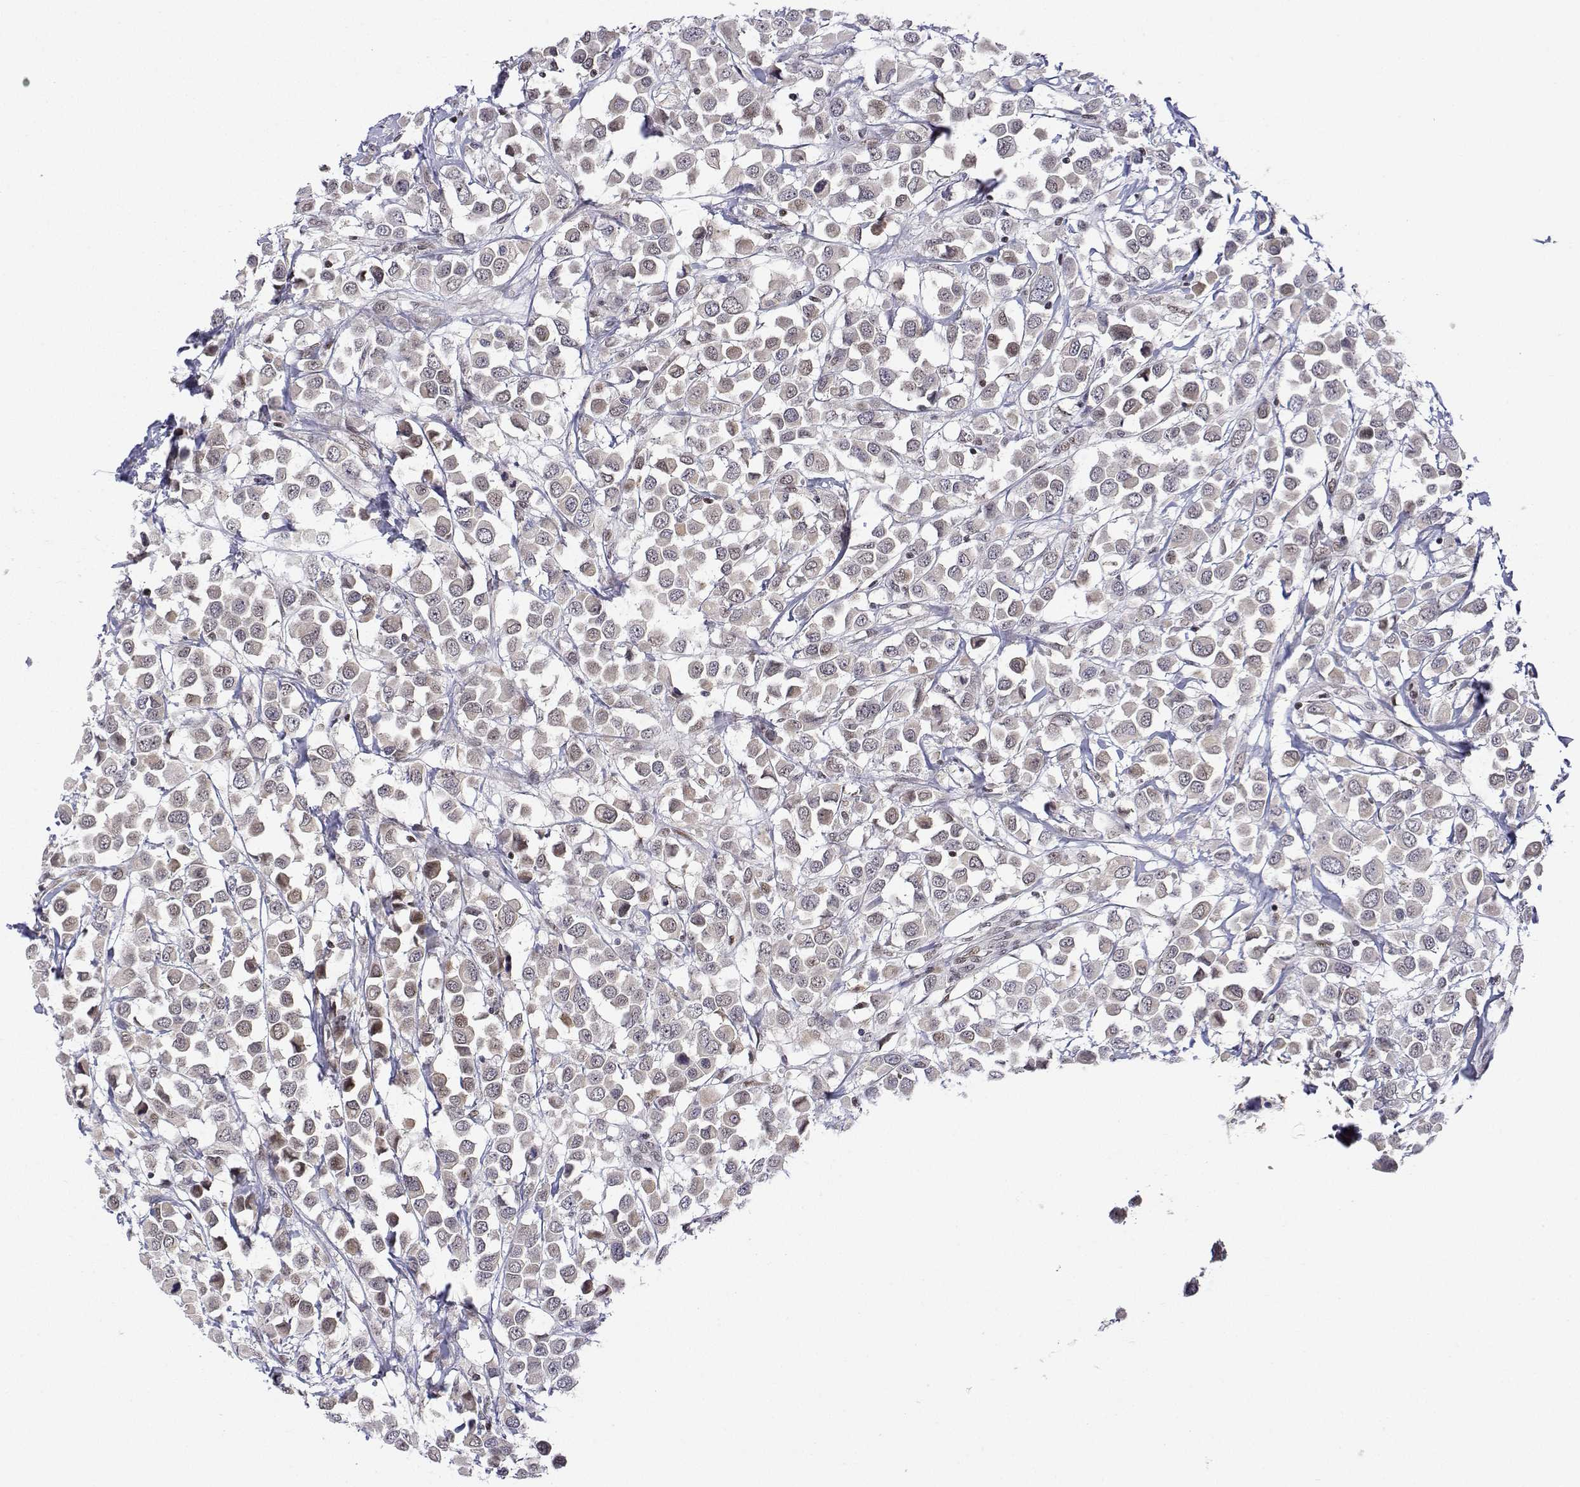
{"staining": {"intensity": "moderate", "quantity": "25%-75%", "location": "nuclear"}, "tissue": "breast cancer", "cell_type": "Tumor cells", "image_type": "cancer", "snomed": [{"axis": "morphology", "description": "Duct carcinoma"}, {"axis": "topography", "description": "Breast"}], "caption": "About 25%-75% of tumor cells in human breast cancer (infiltrating ductal carcinoma) demonstrate moderate nuclear protein staining as visualized by brown immunohistochemical staining.", "gene": "XPC", "patient": {"sex": "female", "age": 61}}